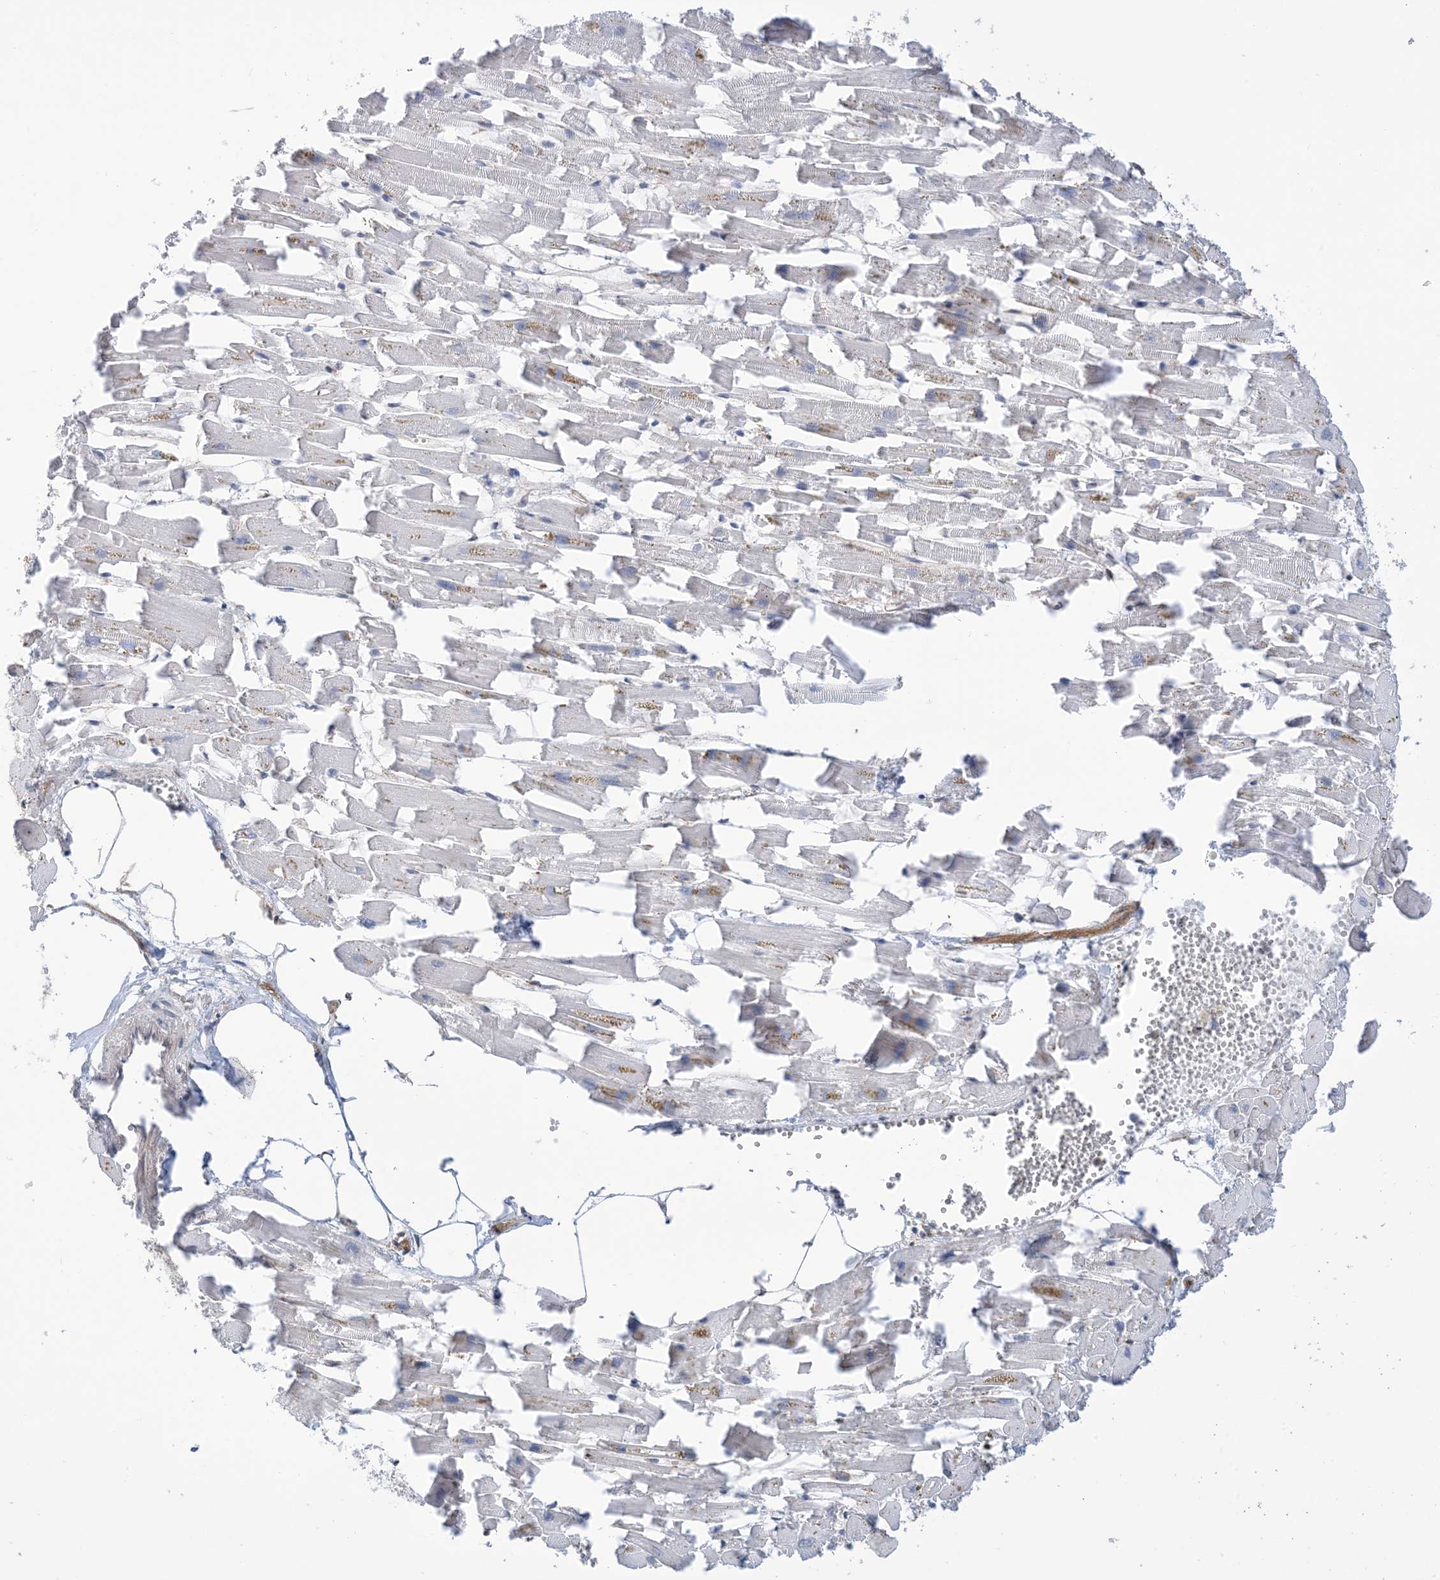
{"staining": {"intensity": "moderate", "quantity": "25%-75%", "location": "cytoplasmic/membranous"}, "tissue": "heart muscle", "cell_type": "Cardiomyocytes", "image_type": "normal", "snomed": [{"axis": "morphology", "description": "Normal tissue, NOS"}, {"axis": "topography", "description": "Heart"}], "caption": "Heart muscle stained with immunohistochemistry demonstrates moderate cytoplasmic/membranous expression in approximately 25%-75% of cardiomyocytes.", "gene": "EHBP1", "patient": {"sex": "female", "age": 64}}